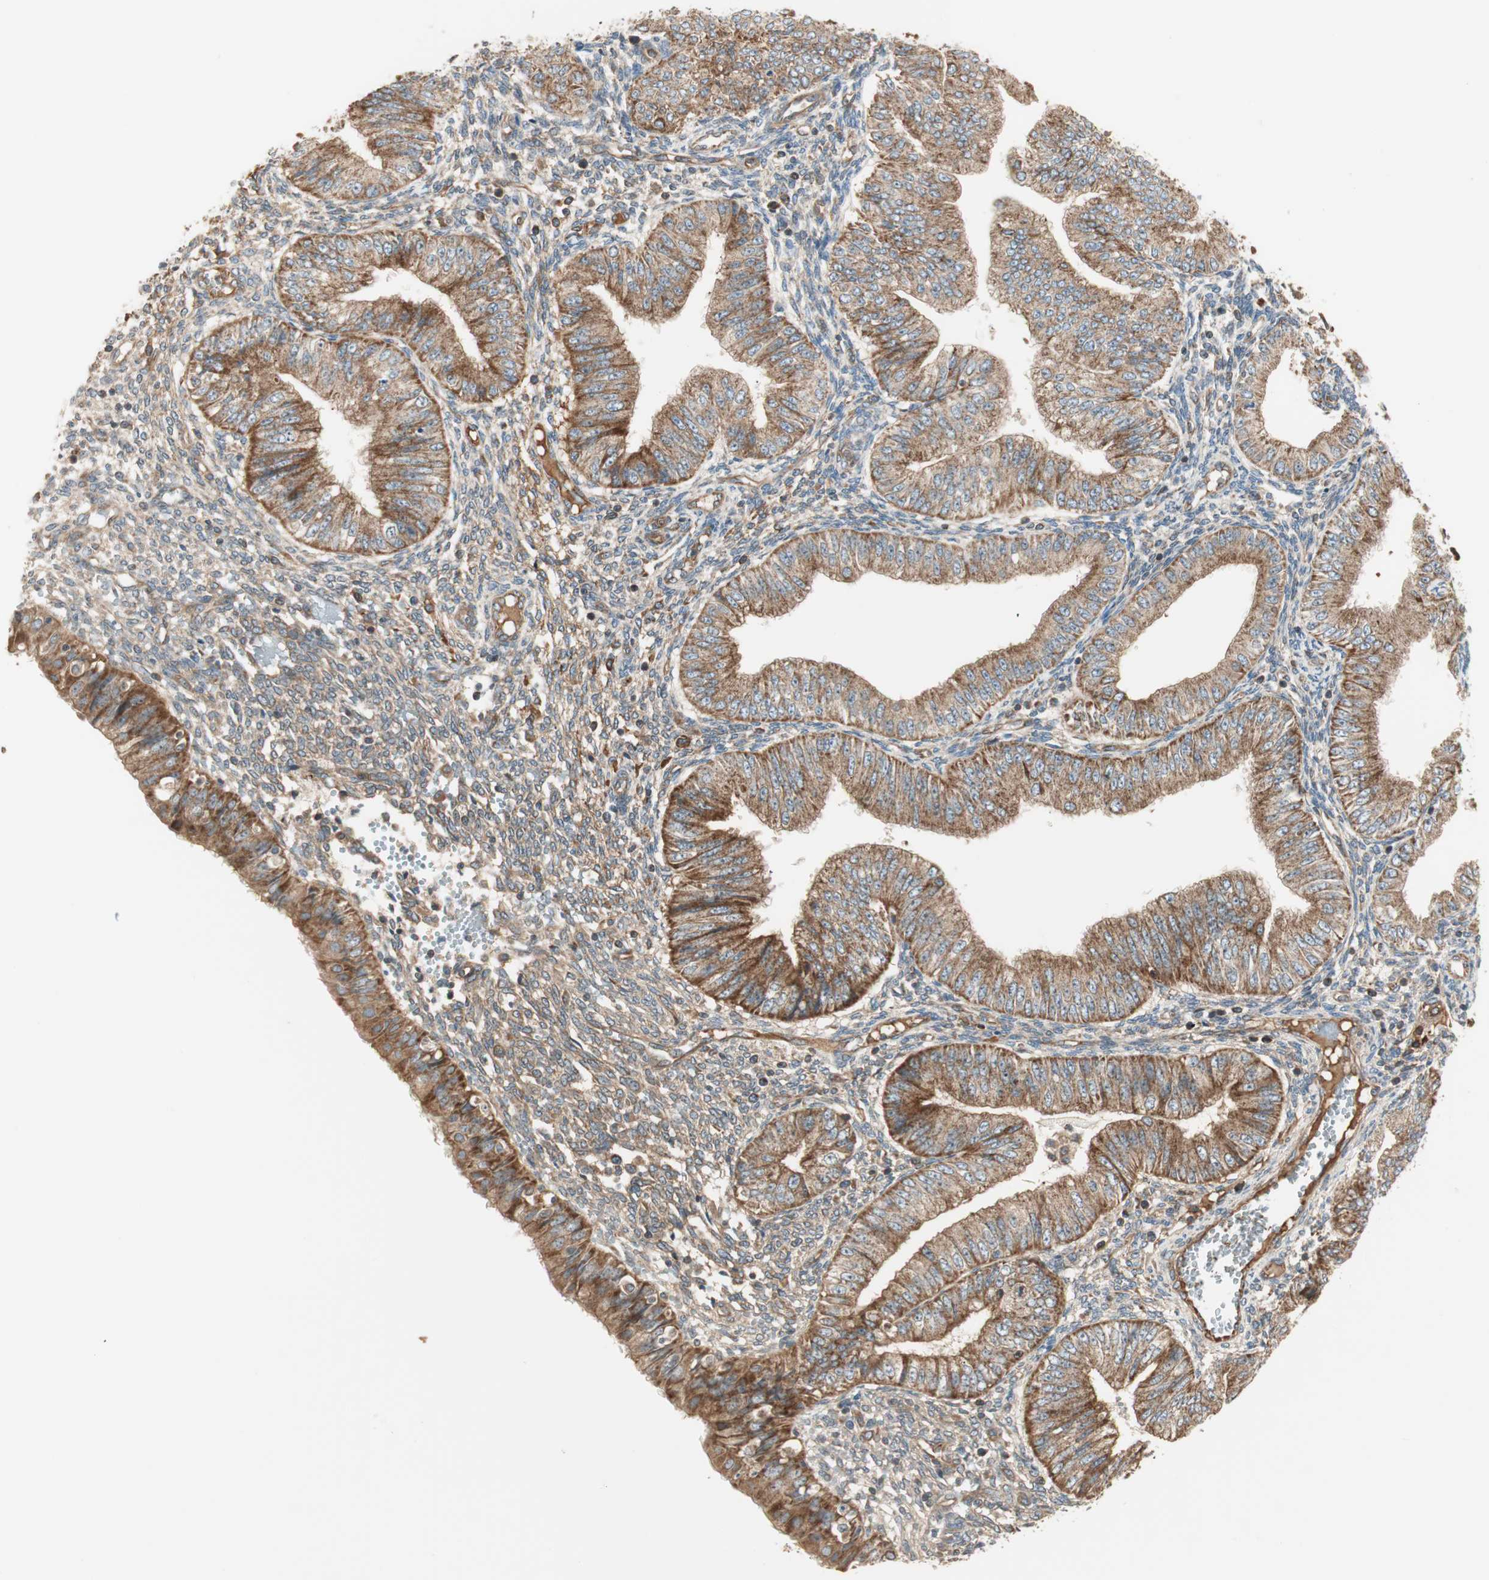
{"staining": {"intensity": "strong", "quantity": ">75%", "location": "cytoplasmic/membranous"}, "tissue": "endometrial cancer", "cell_type": "Tumor cells", "image_type": "cancer", "snomed": [{"axis": "morphology", "description": "Normal tissue, NOS"}, {"axis": "morphology", "description": "Adenocarcinoma, NOS"}, {"axis": "topography", "description": "Endometrium"}], "caption": "Immunohistochemical staining of adenocarcinoma (endometrial) reveals strong cytoplasmic/membranous protein positivity in about >75% of tumor cells.", "gene": "CTTNBP2NL", "patient": {"sex": "female", "age": 53}}